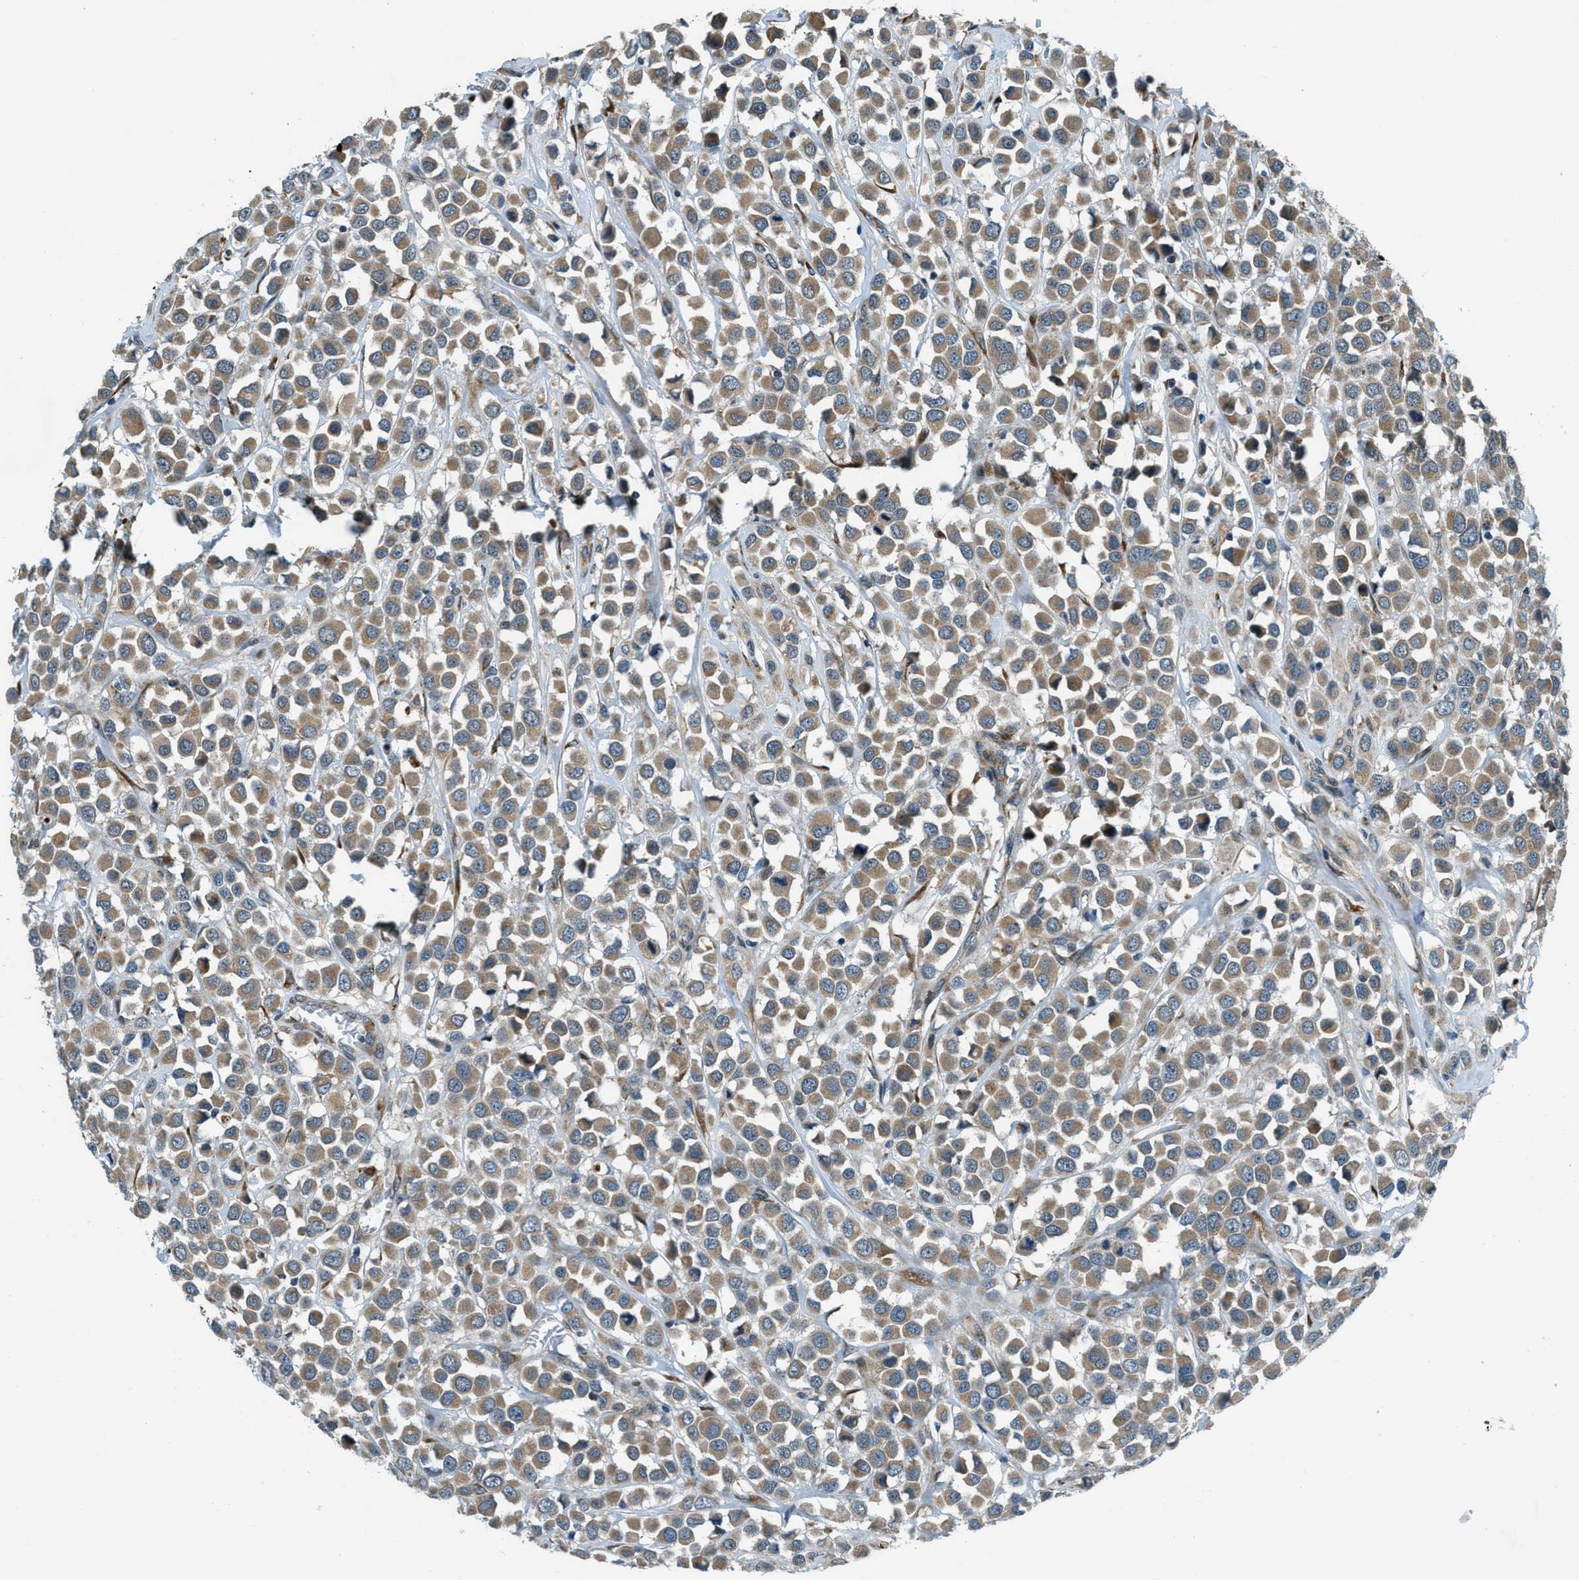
{"staining": {"intensity": "moderate", "quantity": ">75%", "location": "cytoplasmic/membranous"}, "tissue": "breast cancer", "cell_type": "Tumor cells", "image_type": "cancer", "snomed": [{"axis": "morphology", "description": "Duct carcinoma"}, {"axis": "topography", "description": "Breast"}], "caption": "Immunohistochemical staining of breast infiltrating ductal carcinoma reveals medium levels of moderate cytoplasmic/membranous protein expression in about >75% of tumor cells.", "gene": "GINM1", "patient": {"sex": "female", "age": 61}}